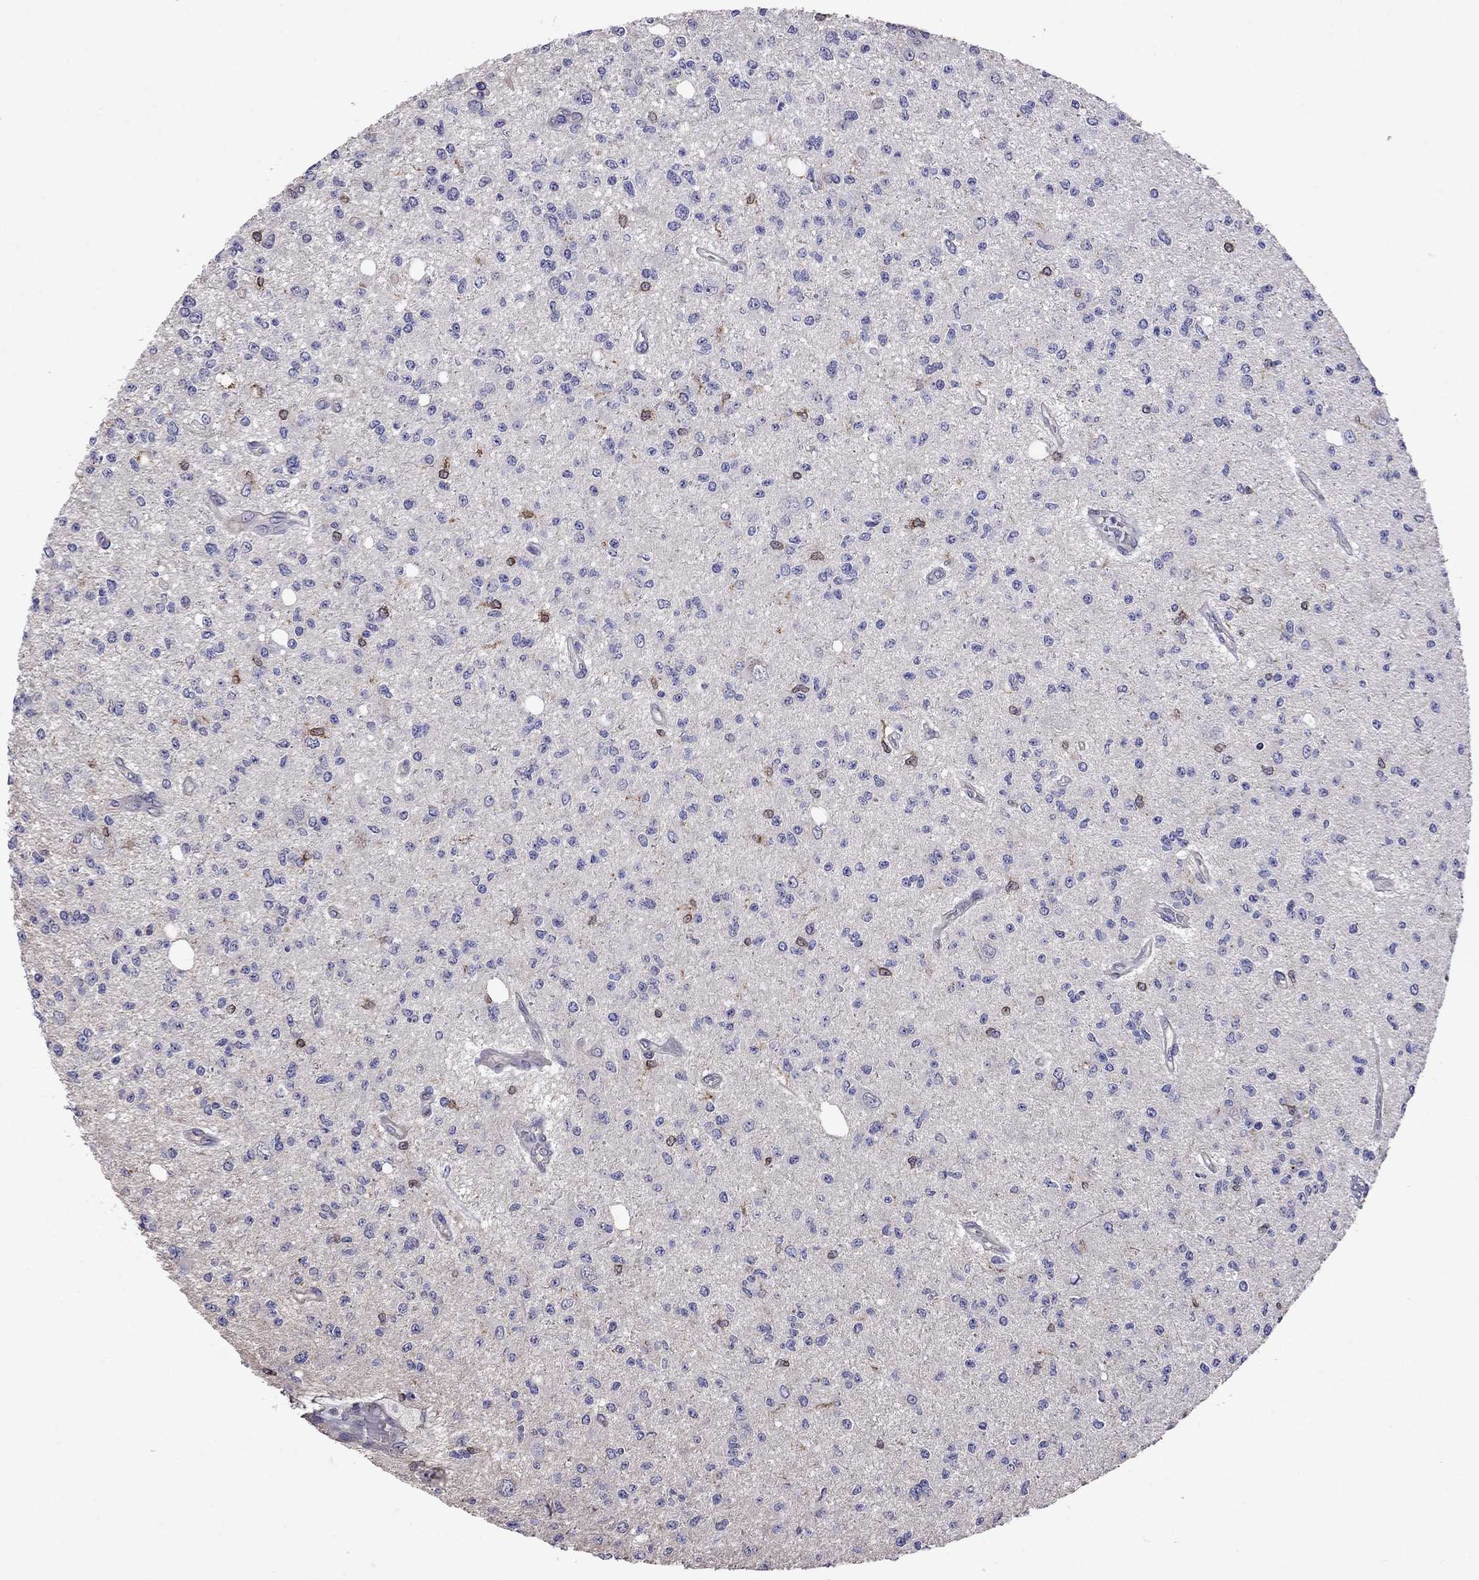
{"staining": {"intensity": "negative", "quantity": "none", "location": "none"}, "tissue": "glioma", "cell_type": "Tumor cells", "image_type": "cancer", "snomed": [{"axis": "morphology", "description": "Glioma, malignant, Low grade"}, {"axis": "topography", "description": "Brain"}], "caption": "Protein analysis of malignant low-grade glioma exhibits no significant staining in tumor cells.", "gene": "ADAM28", "patient": {"sex": "male", "age": 67}}